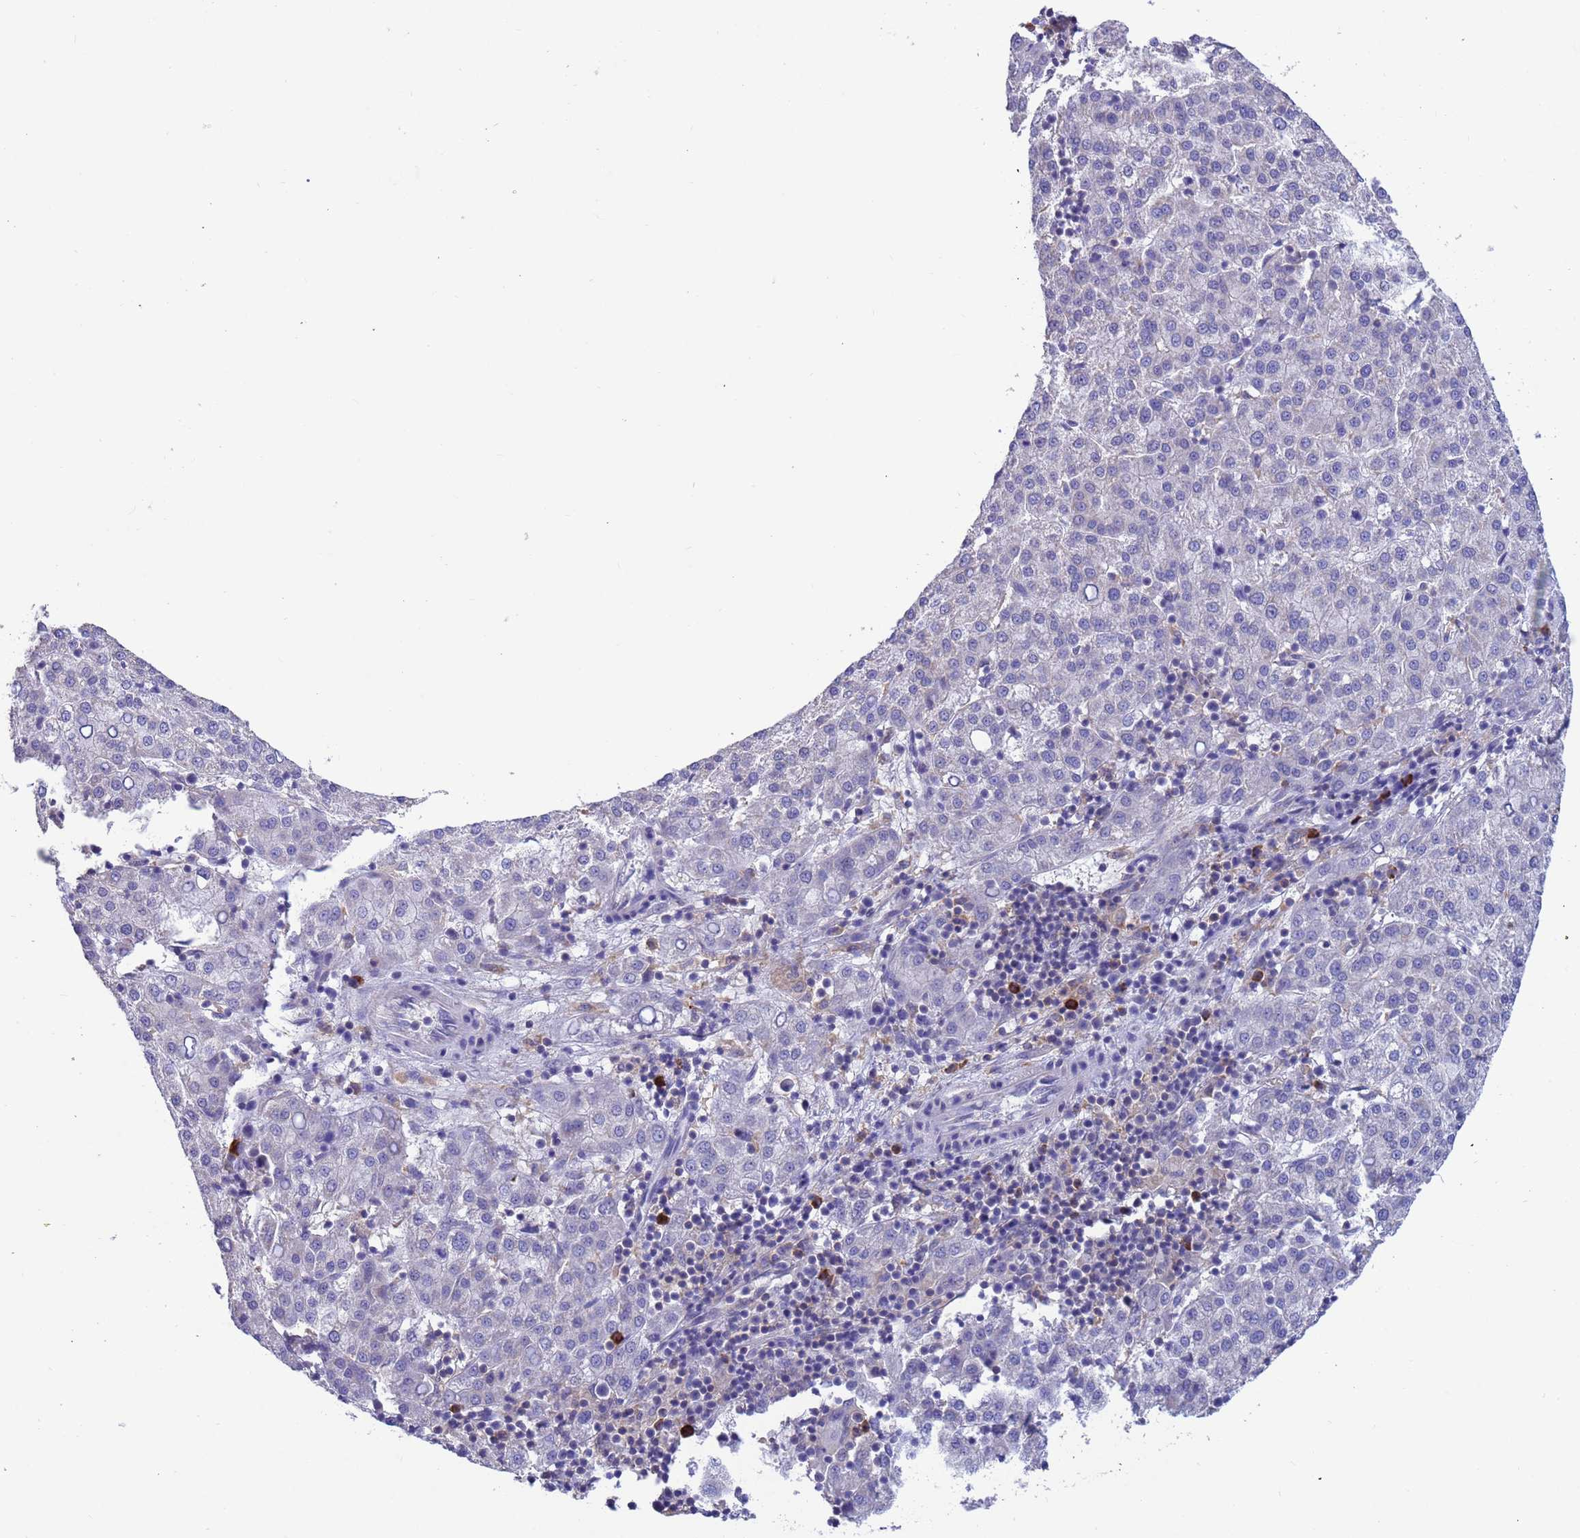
{"staining": {"intensity": "negative", "quantity": "none", "location": "none"}, "tissue": "liver cancer", "cell_type": "Tumor cells", "image_type": "cancer", "snomed": [{"axis": "morphology", "description": "Carcinoma, Hepatocellular, NOS"}, {"axis": "topography", "description": "Liver"}], "caption": "This micrograph is of liver hepatocellular carcinoma stained with immunohistochemistry (IHC) to label a protein in brown with the nuclei are counter-stained blue. There is no staining in tumor cells.", "gene": "AMPD3", "patient": {"sex": "female", "age": 58}}